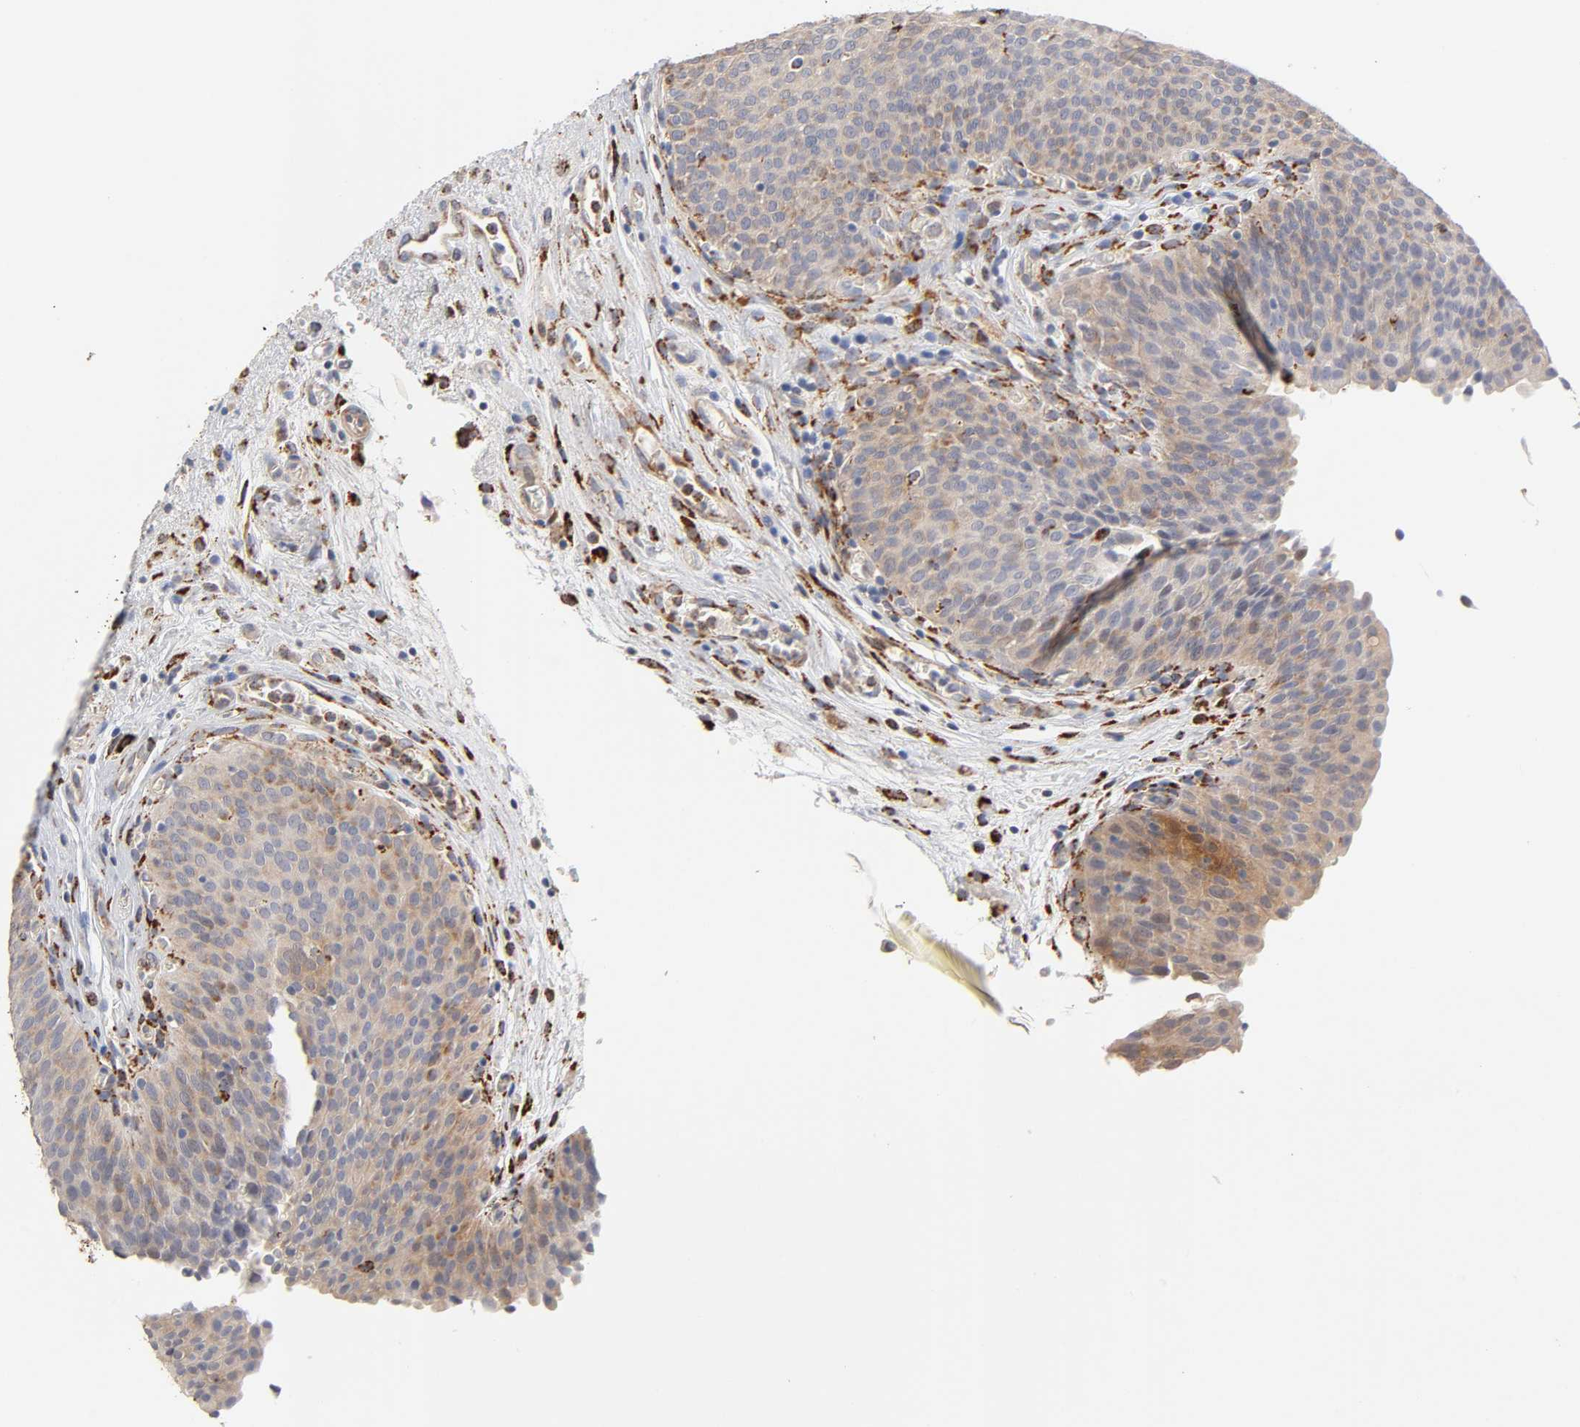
{"staining": {"intensity": "moderate", "quantity": ">75%", "location": "cytoplasmic/membranous"}, "tissue": "urinary bladder", "cell_type": "Urothelial cells", "image_type": "normal", "snomed": [{"axis": "morphology", "description": "Normal tissue, NOS"}, {"axis": "morphology", "description": "Dysplasia, NOS"}, {"axis": "topography", "description": "Urinary bladder"}], "caption": "Protein positivity by immunohistochemistry displays moderate cytoplasmic/membranous positivity in about >75% of urothelial cells in normal urinary bladder. (DAB = brown stain, brightfield microscopy at high magnification).", "gene": "ISG15", "patient": {"sex": "male", "age": 35}}